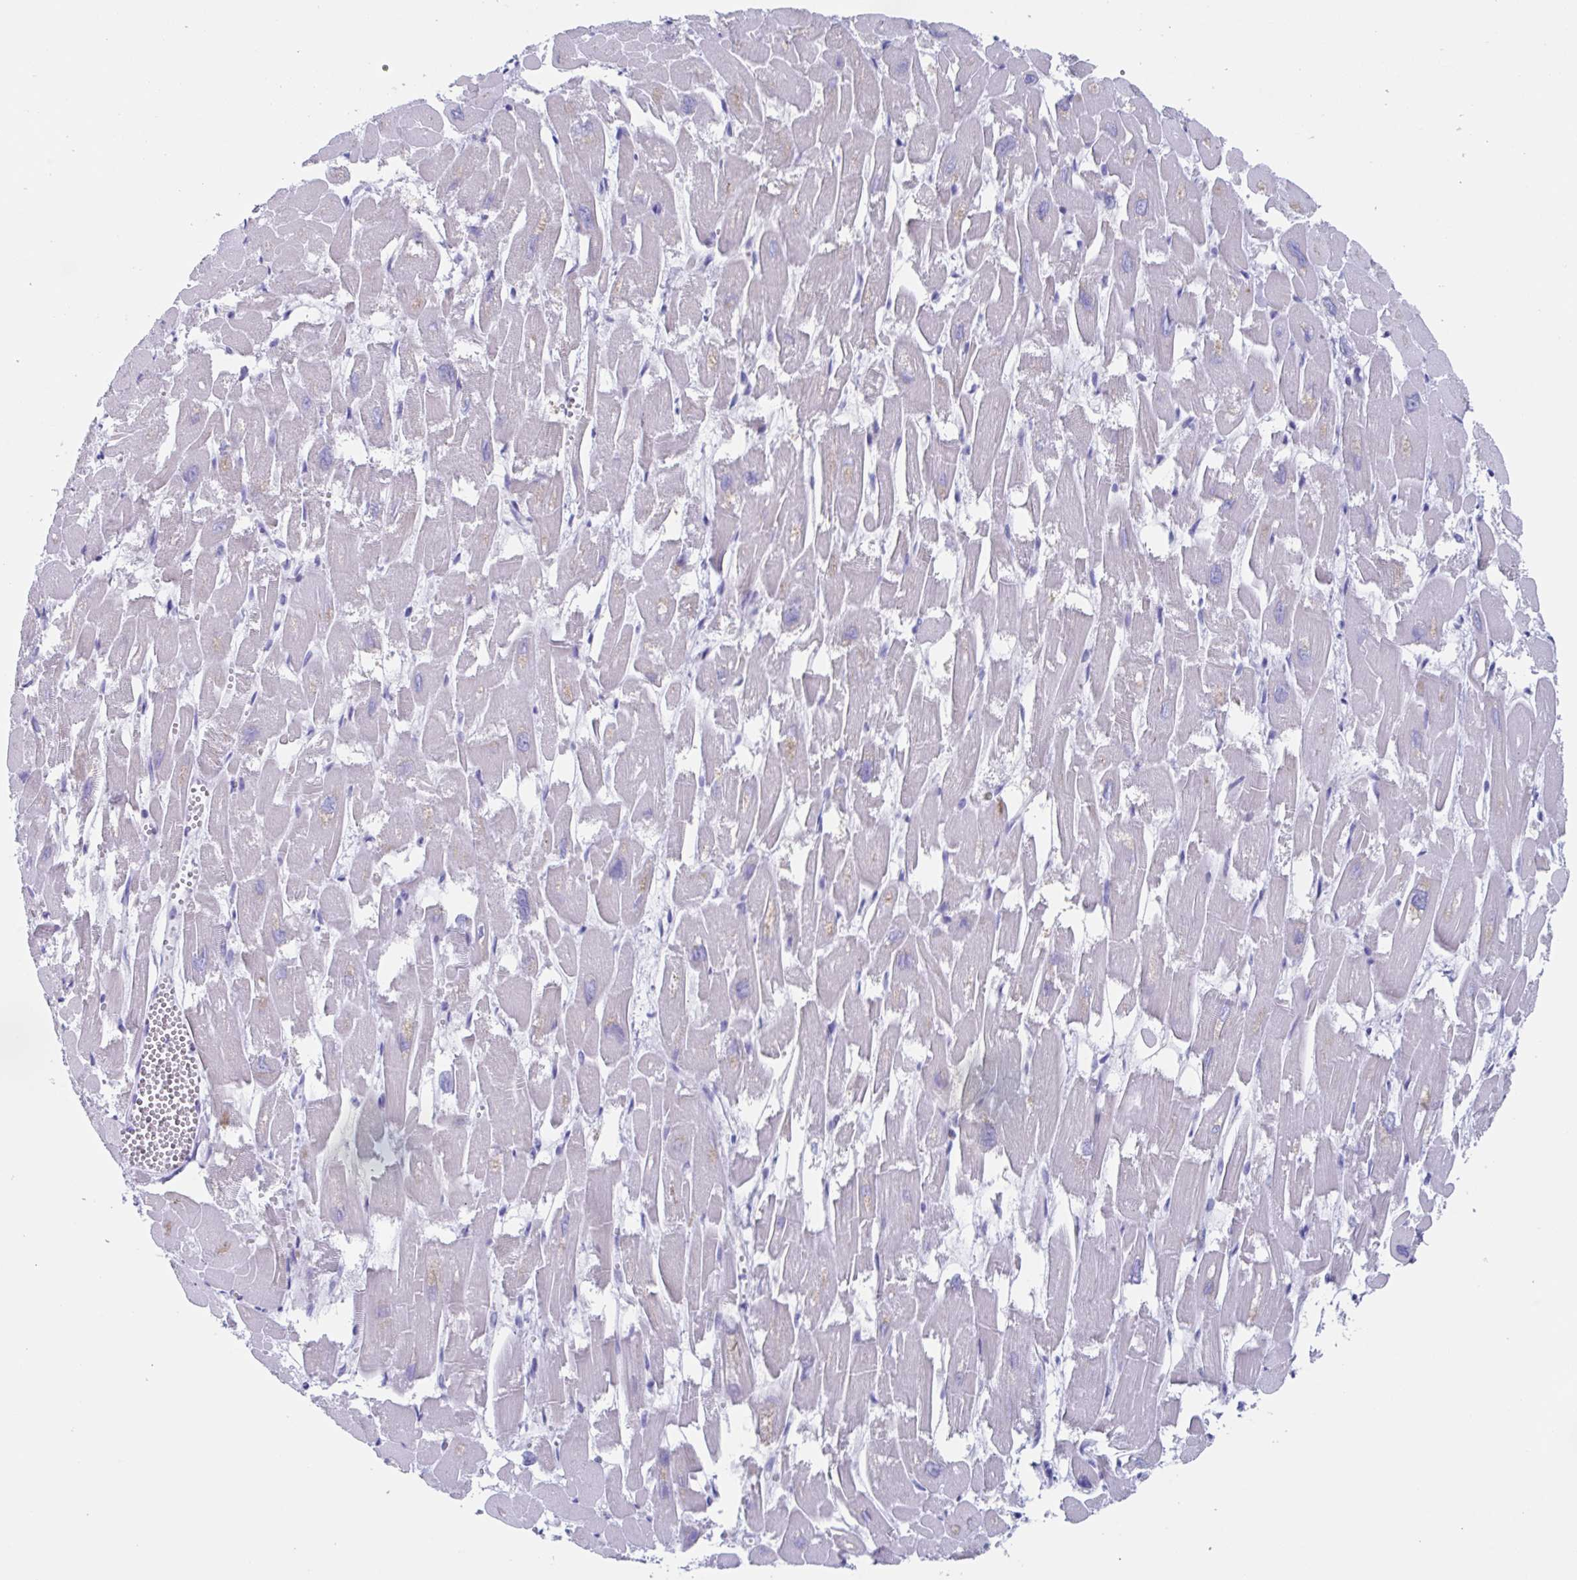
{"staining": {"intensity": "negative", "quantity": "none", "location": "none"}, "tissue": "heart muscle", "cell_type": "Cardiomyocytes", "image_type": "normal", "snomed": [{"axis": "morphology", "description": "Normal tissue, NOS"}, {"axis": "topography", "description": "Heart"}], "caption": "Immunohistochemical staining of benign heart muscle demonstrates no significant positivity in cardiomyocytes. (DAB immunohistochemistry (IHC) visualized using brightfield microscopy, high magnification).", "gene": "PBOV1", "patient": {"sex": "male", "age": 54}}